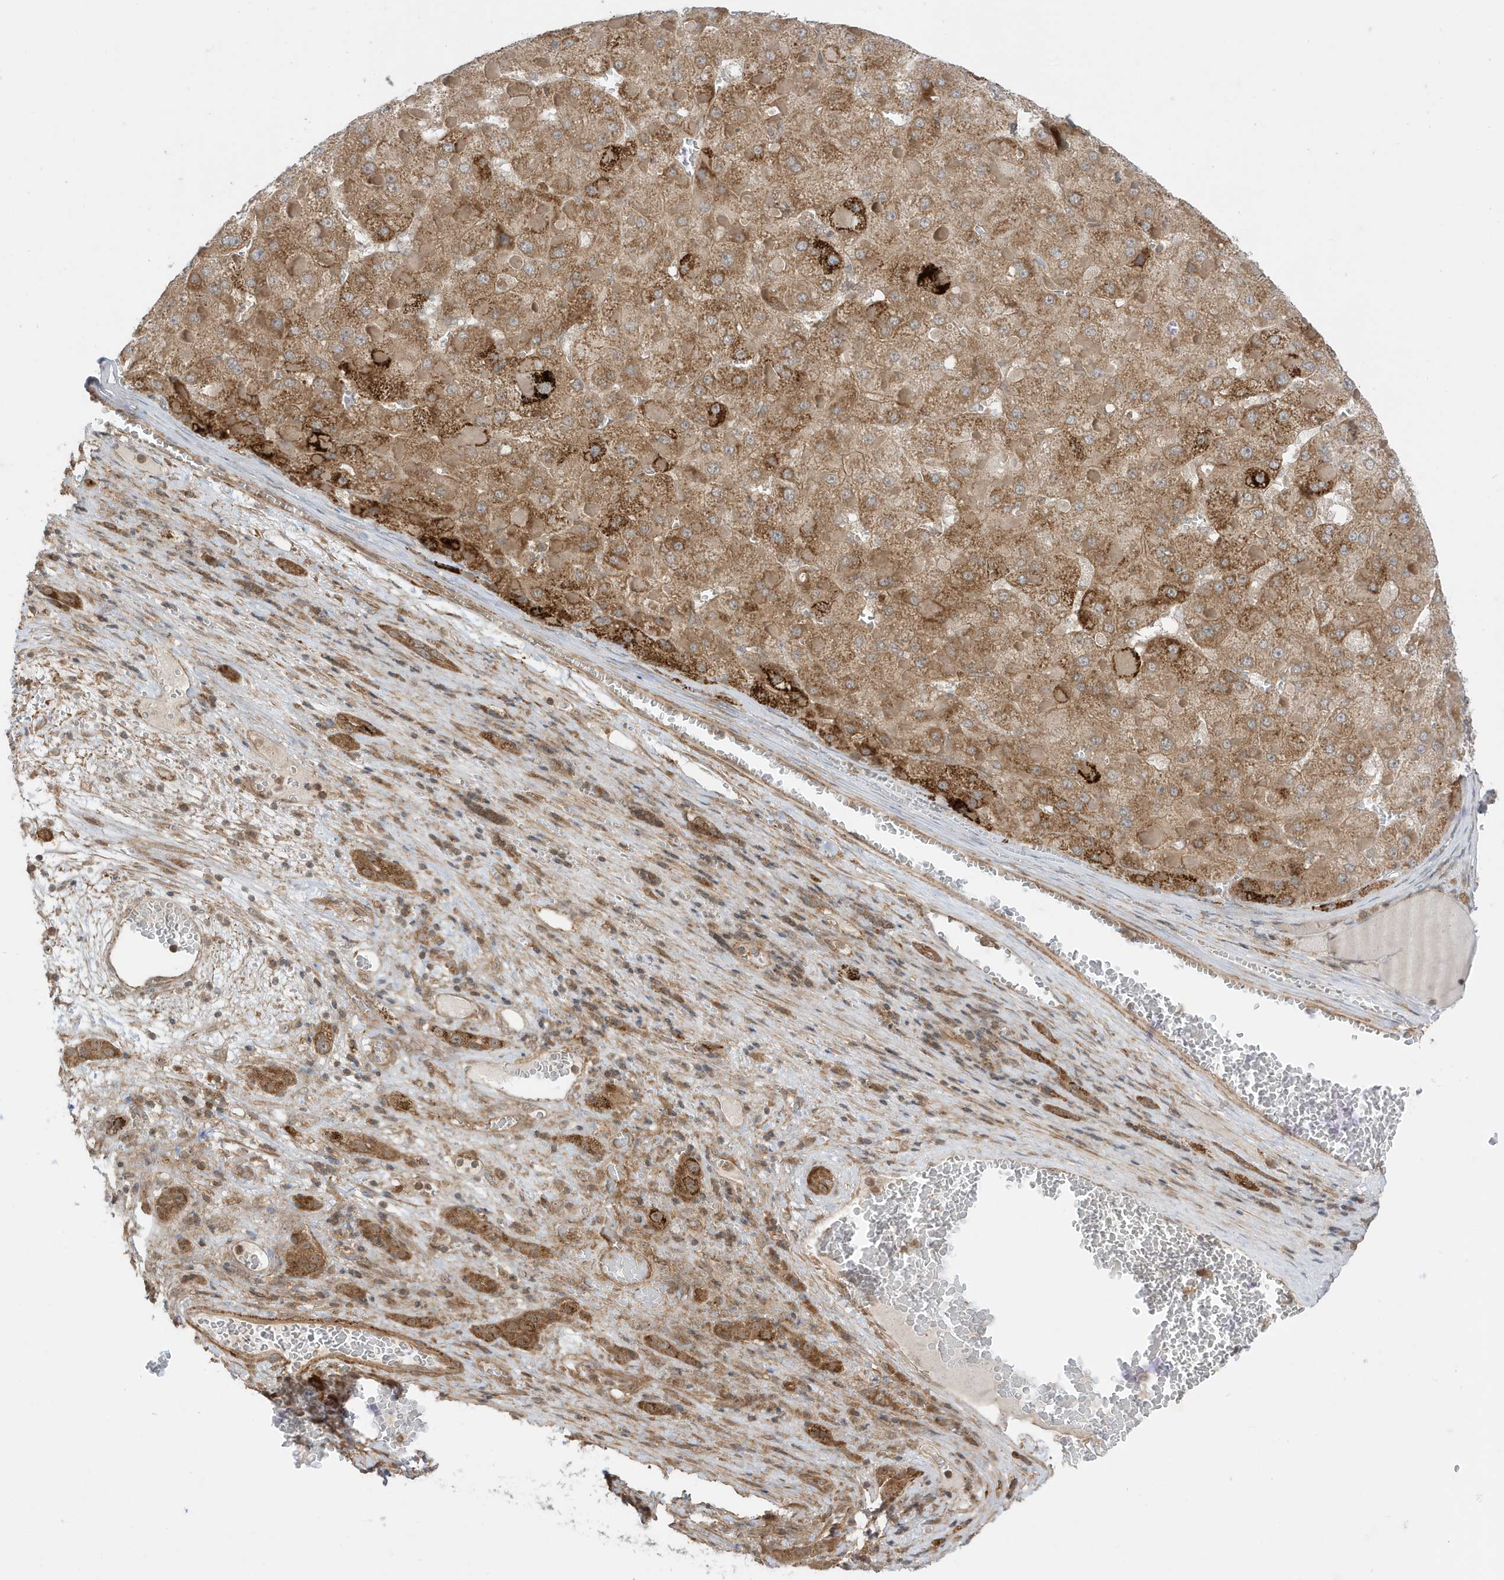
{"staining": {"intensity": "moderate", "quantity": ">75%", "location": "cytoplasmic/membranous"}, "tissue": "liver cancer", "cell_type": "Tumor cells", "image_type": "cancer", "snomed": [{"axis": "morphology", "description": "Carcinoma, Hepatocellular, NOS"}, {"axis": "topography", "description": "Liver"}], "caption": "There is medium levels of moderate cytoplasmic/membranous staining in tumor cells of liver hepatocellular carcinoma, as demonstrated by immunohistochemical staining (brown color).", "gene": "DHX36", "patient": {"sex": "female", "age": 73}}